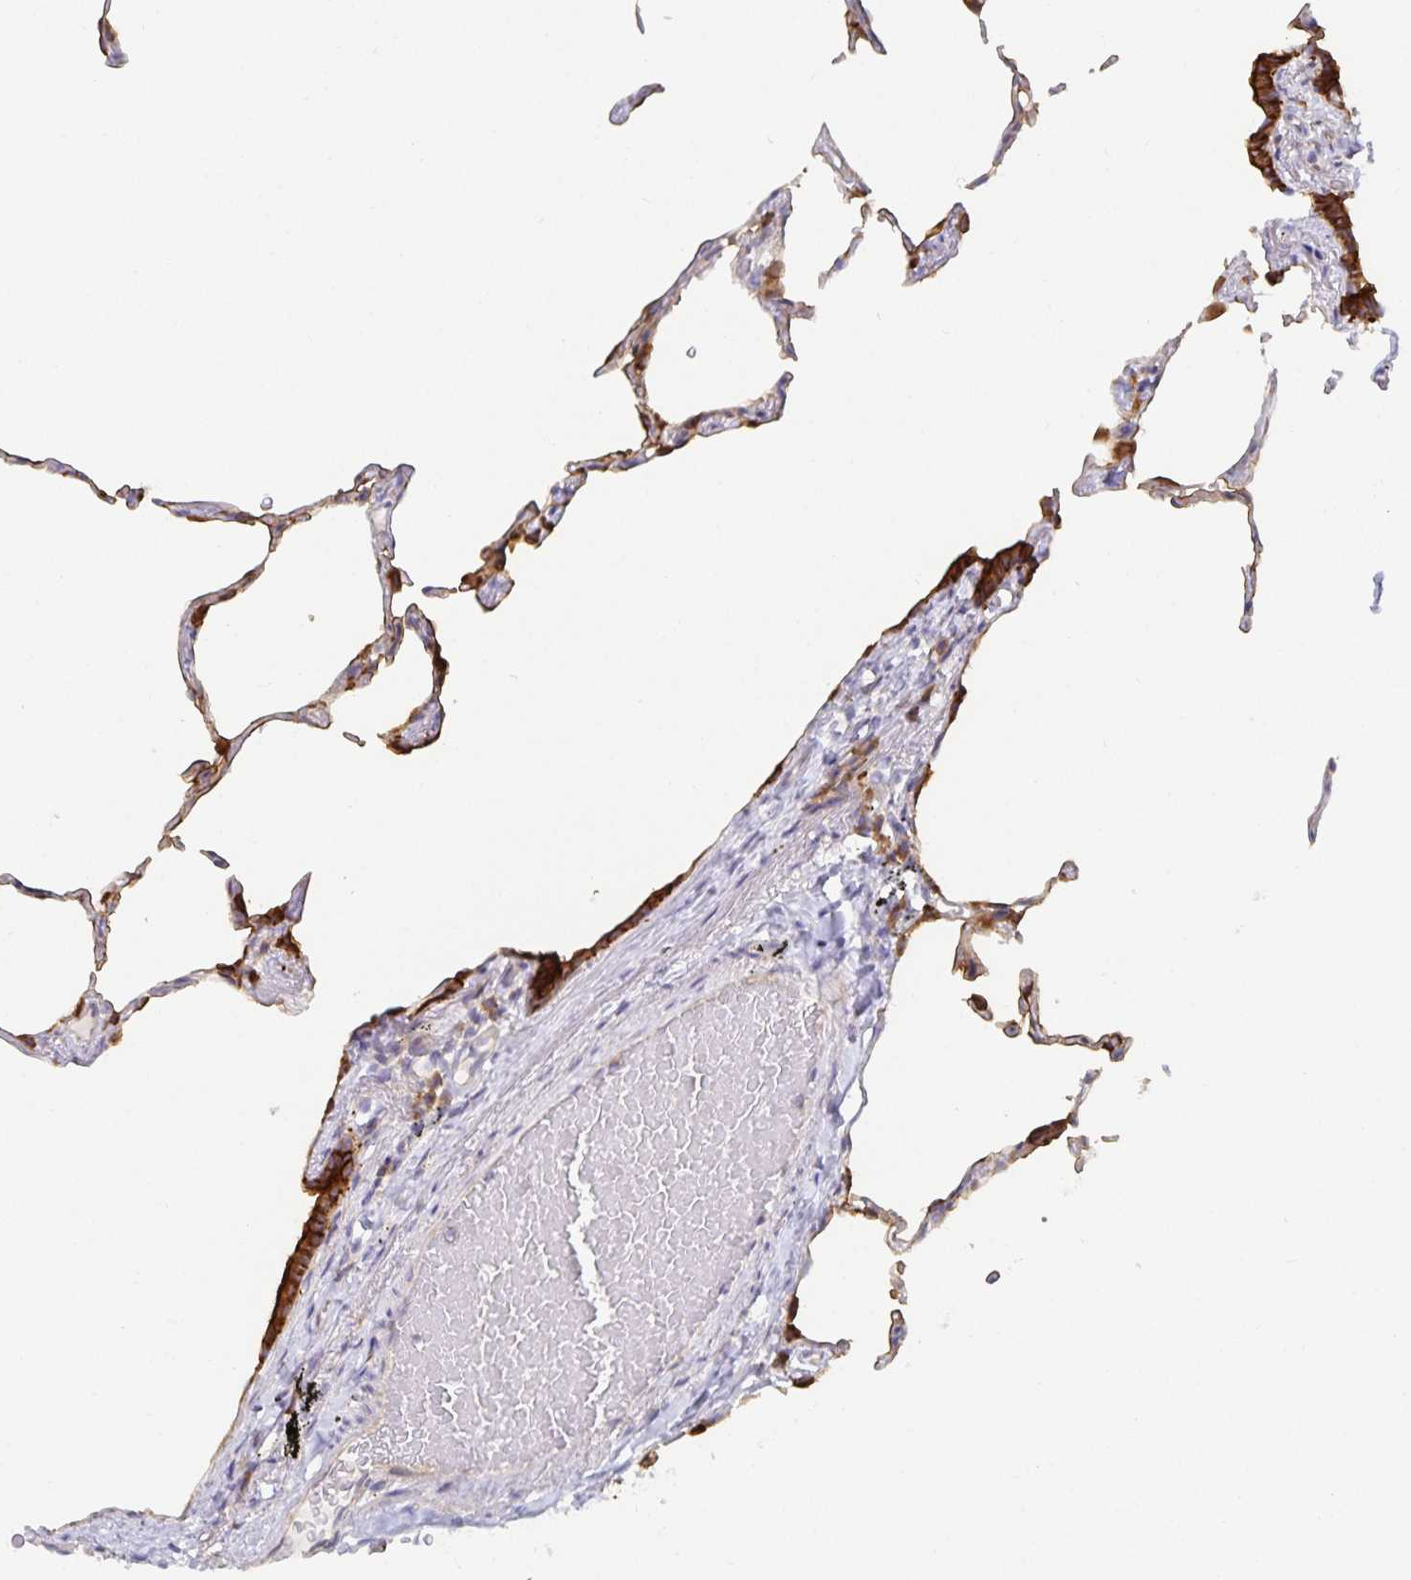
{"staining": {"intensity": "moderate", "quantity": "<25%", "location": "cytoplasmic/membranous"}, "tissue": "lung", "cell_type": "Alveolar cells", "image_type": "normal", "snomed": [{"axis": "morphology", "description": "Normal tissue, NOS"}, {"axis": "topography", "description": "Lung"}], "caption": "This photomicrograph exhibits benign lung stained with immunohistochemistry to label a protein in brown. The cytoplasmic/membranous of alveolar cells show moderate positivity for the protein. Nuclei are counter-stained blue.", "gene": "NOMO1", "patient": {"sex": "female", "age": 57}}